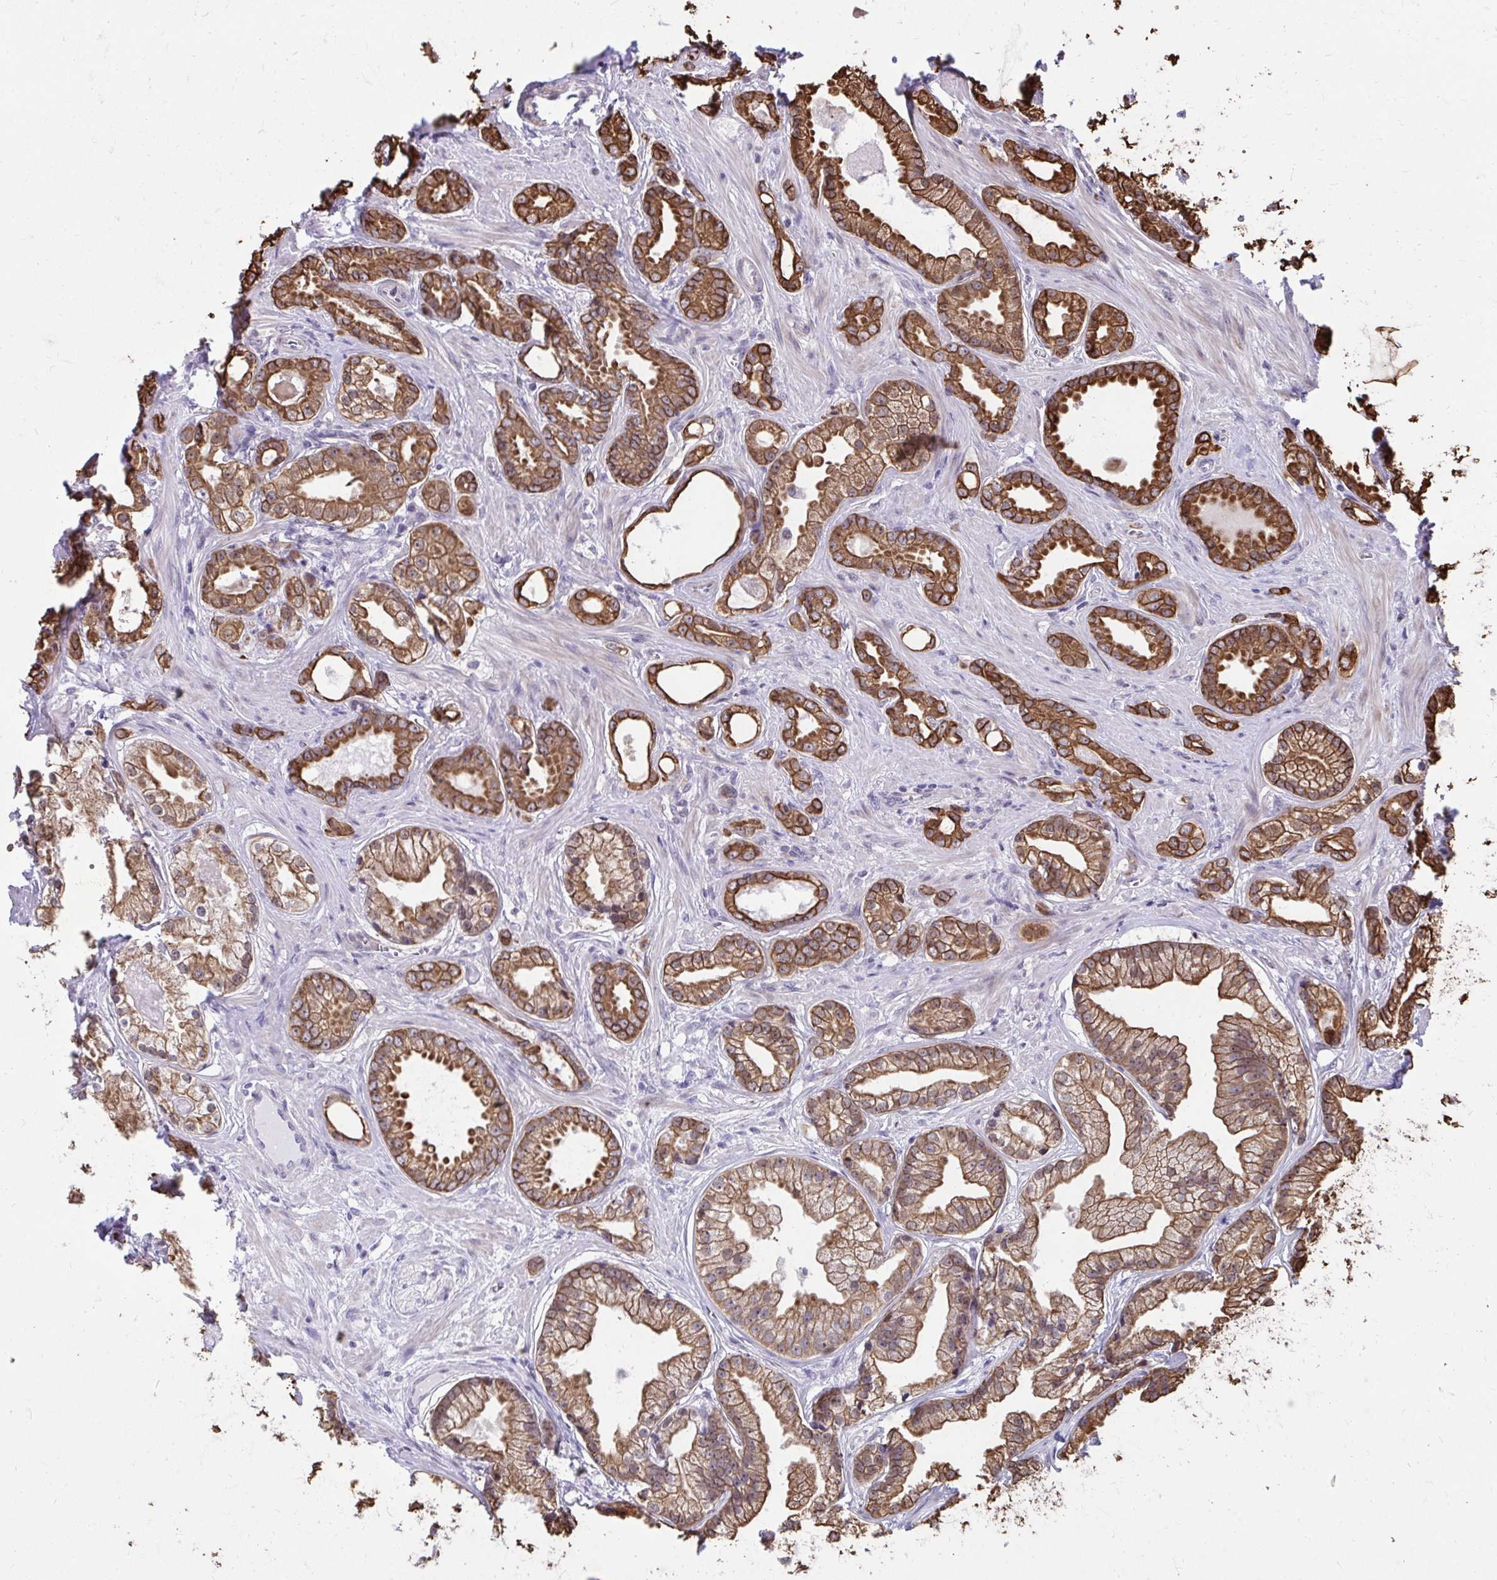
{"staining": {"intensity": "strong", "quantity": ">75%", "location": "cytoplasmic/membranous"}, "tissue": "prostate cancer", "cell_type": "Tumor cells", "image_type": "cancer", "snomed": [{"axis": "morphology", "description": "Adenocarcinoma, Low grade"}, {"axis": "topography", "description": "Prostate"}], "caption": "Human prostate cancer stained for a protein (brown) reveals strong cytoplasmic/membranous positive expression in about >75% of tumor cells.", "gene": "ANKRD30B", "patient": {"sex": "male", "age": 65}}